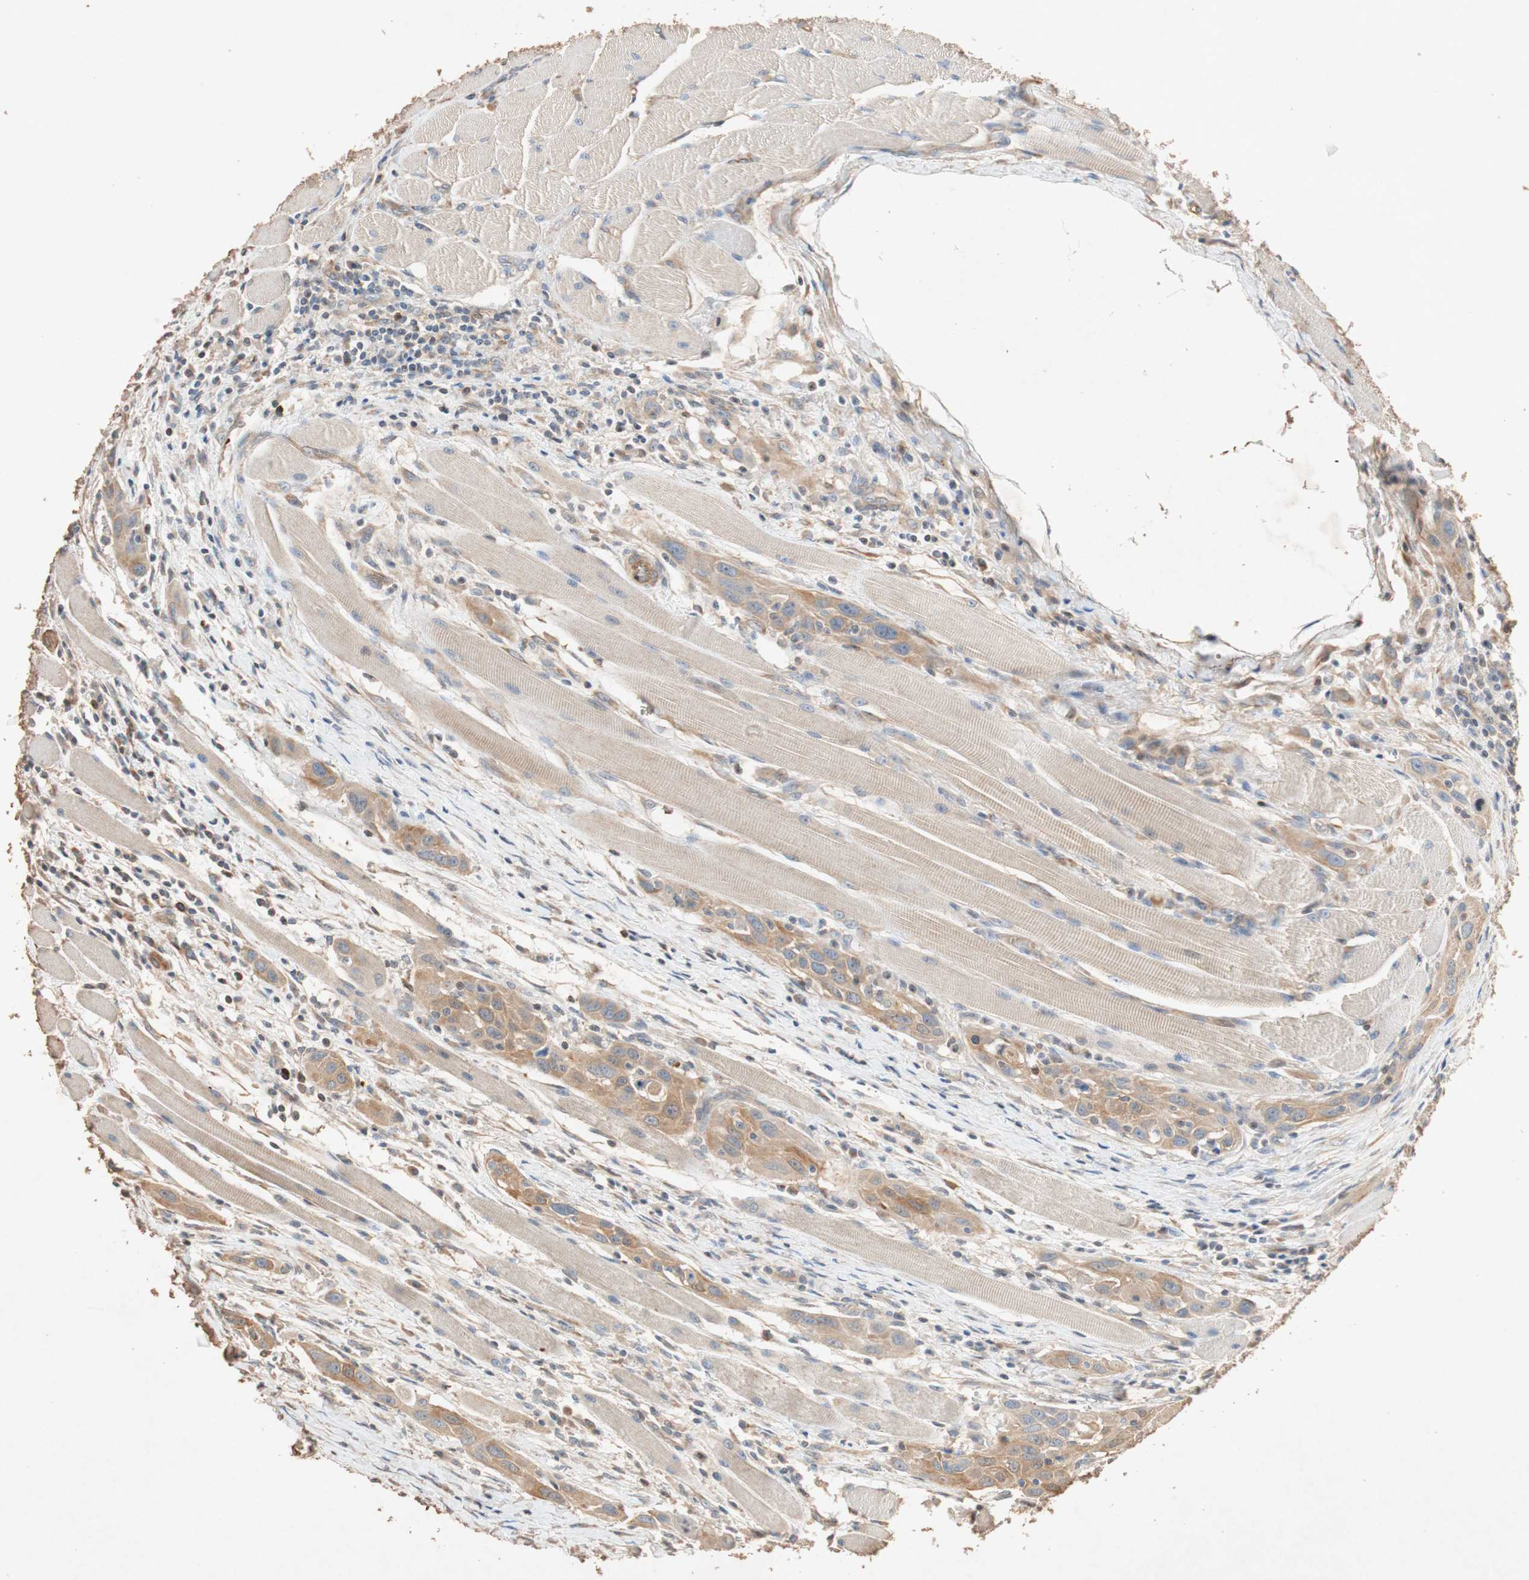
{"staining": {"intensity": "moderate", "quantity": "25%-75%", "location": "cytoplasmic/membranous"}, "tissue": "head and neck cancer", "cell_type": "Tumor cells", "image_type": "cancer", "snomed": [{"axis": "morphology", "description": "Squamous cell carcinoma, NOS"}, {"axis": "topography", "description": "Oral tissue"}, {"axis": "topography", "description": "Head-Neck"}], "caption": "Immunohistochemical staining of head and neck cancer (squamous cell carcinoma) shows moderate cytoplasmic/membranous protein positivity in approximately 25%-75% of tumor cells. (DAB IHC with brightfield microscopy, high magnification).", "gene": "TUBB", "patient": {"sex": "female", "age": 50}}